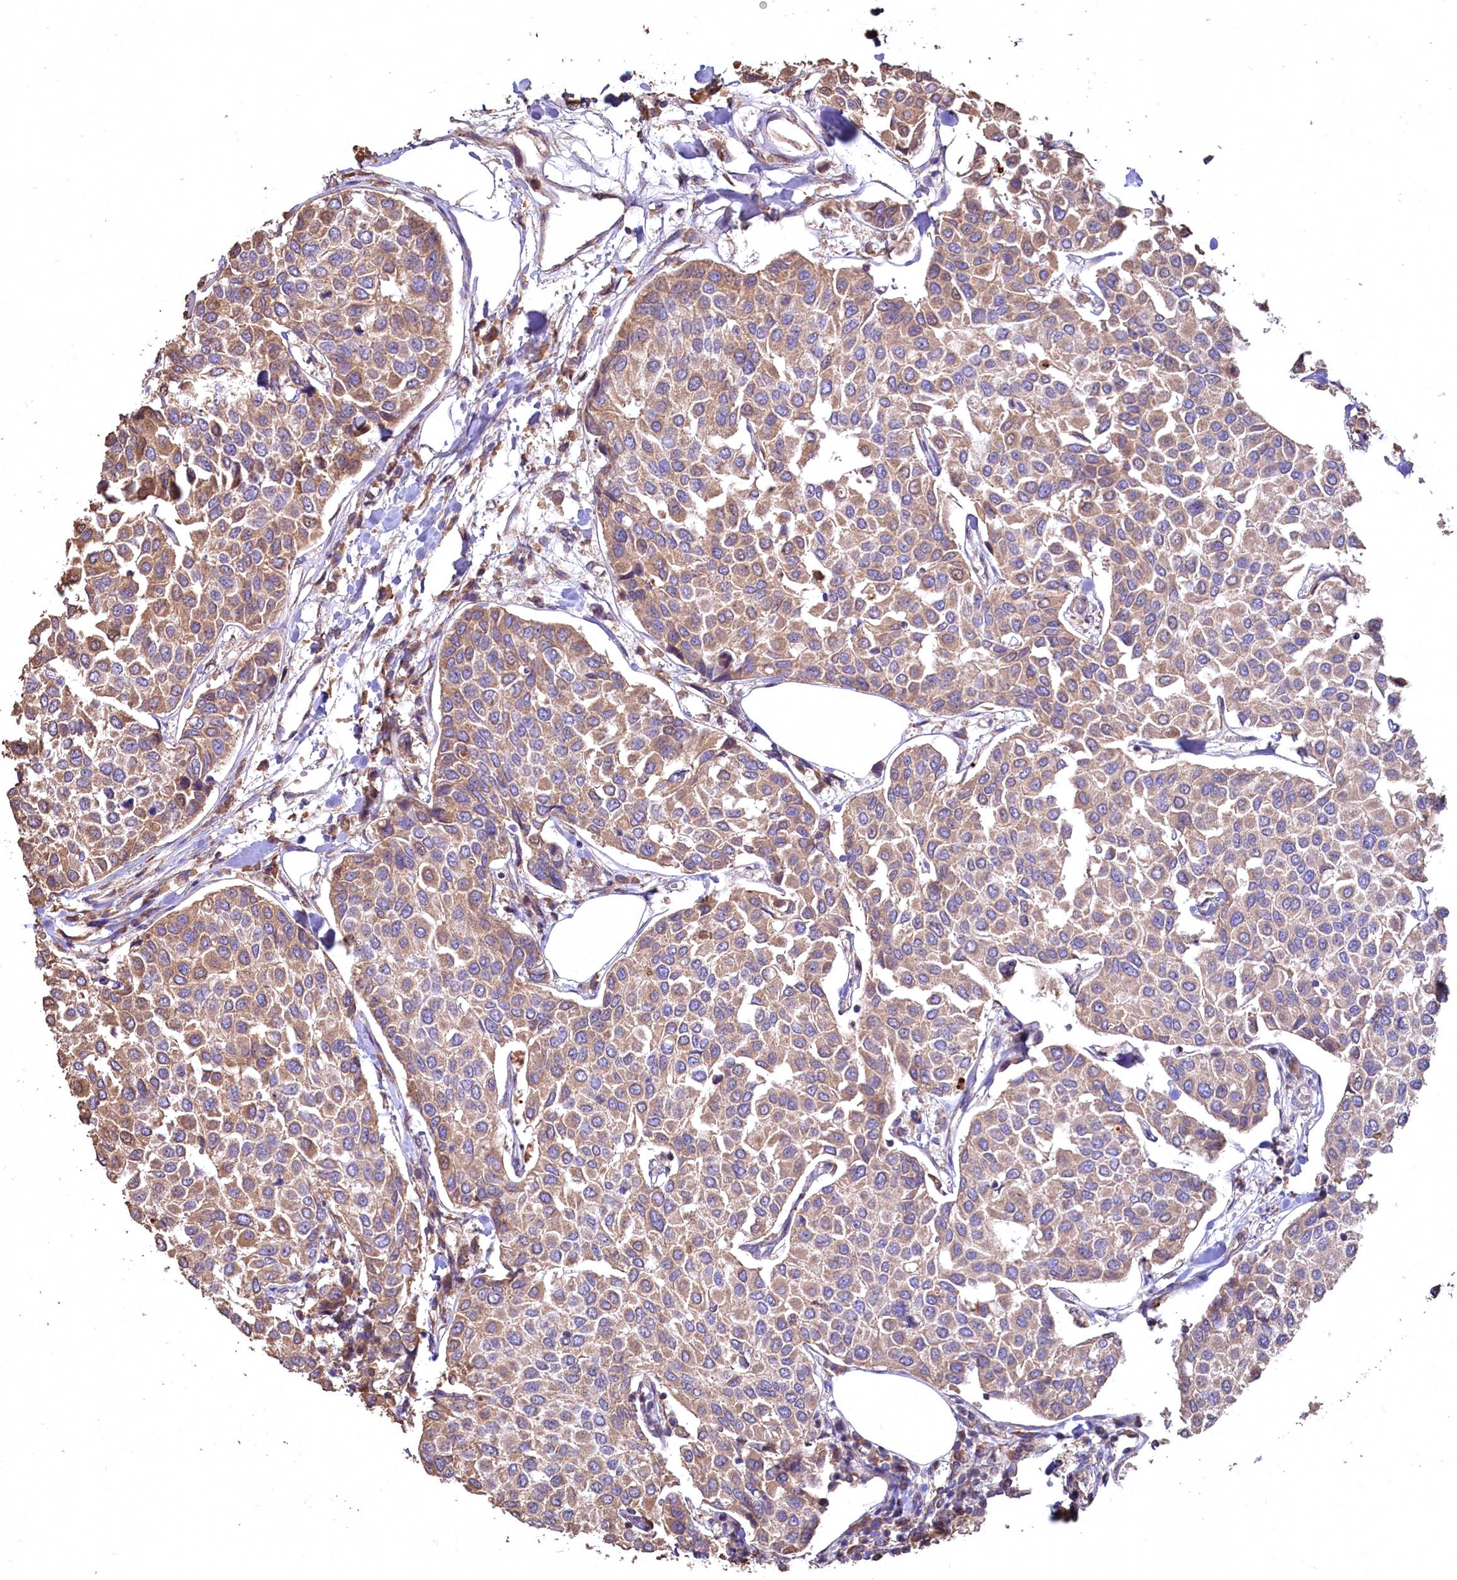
{"staining": {"intensity": "moderate", "quantity": ">75%", "location": "cytoplasmic/membranous"}, "tissue": "breast cancer", "cell_type": "Tumor cells", "image_type": "cancer", "snomed": [{"axis": "morphology", "description": "Duct carcinoma"}, {"axis": "topography", "description": "Breast"}], "caption": "A photomicrograph showing moderate cytoplasmic/membranous expression in approximately >75% of tumor cells in breast infiltrating ductal carcinoma, as visualized by brown immunohistochemical staining.", "gene": "FUNDC1", "patient": {"sex": "female", "age": 55}}